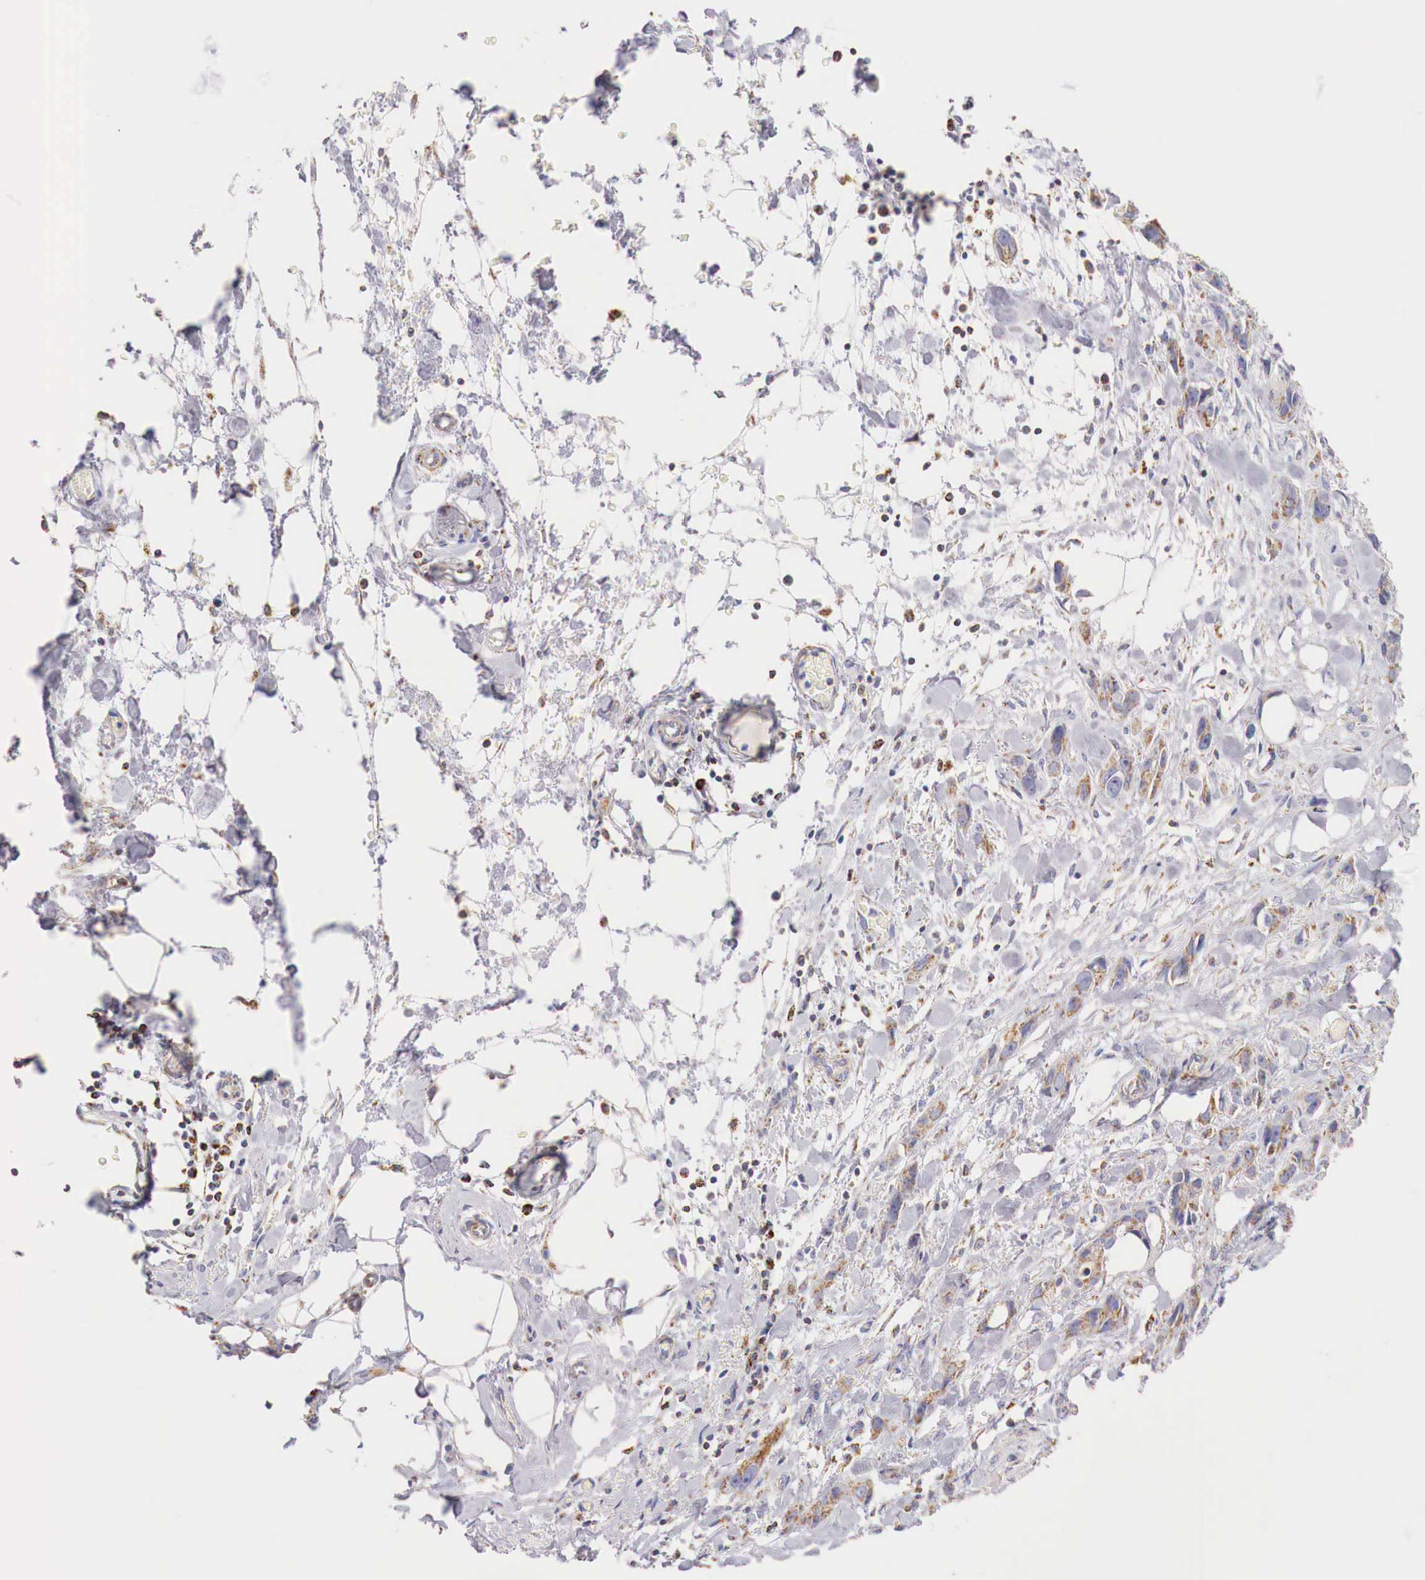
{"staining": {"intensity": "weak", "quantity": "25%-75%", "location": "cytoplasmic/membranous"}, "tissue": "stomach cancer", "cell_type": "Tumor cells", "image_type": "cancer", "snomed": [{"axis": "morphology", "description": "Adenocarcinoma, NOS"}, {"axis": "topography", "description": "Stomach, upper"}], "caption": "IHC micrograph of human stomach adenocarcinoma stained for a protein (brown), which demonstrates low levels of weak cytoplasmic/membranous expression in about 25%-75% of tumor cells.", "gene": "IDH3G", "patient": {"sex": "male", "age": 47}}